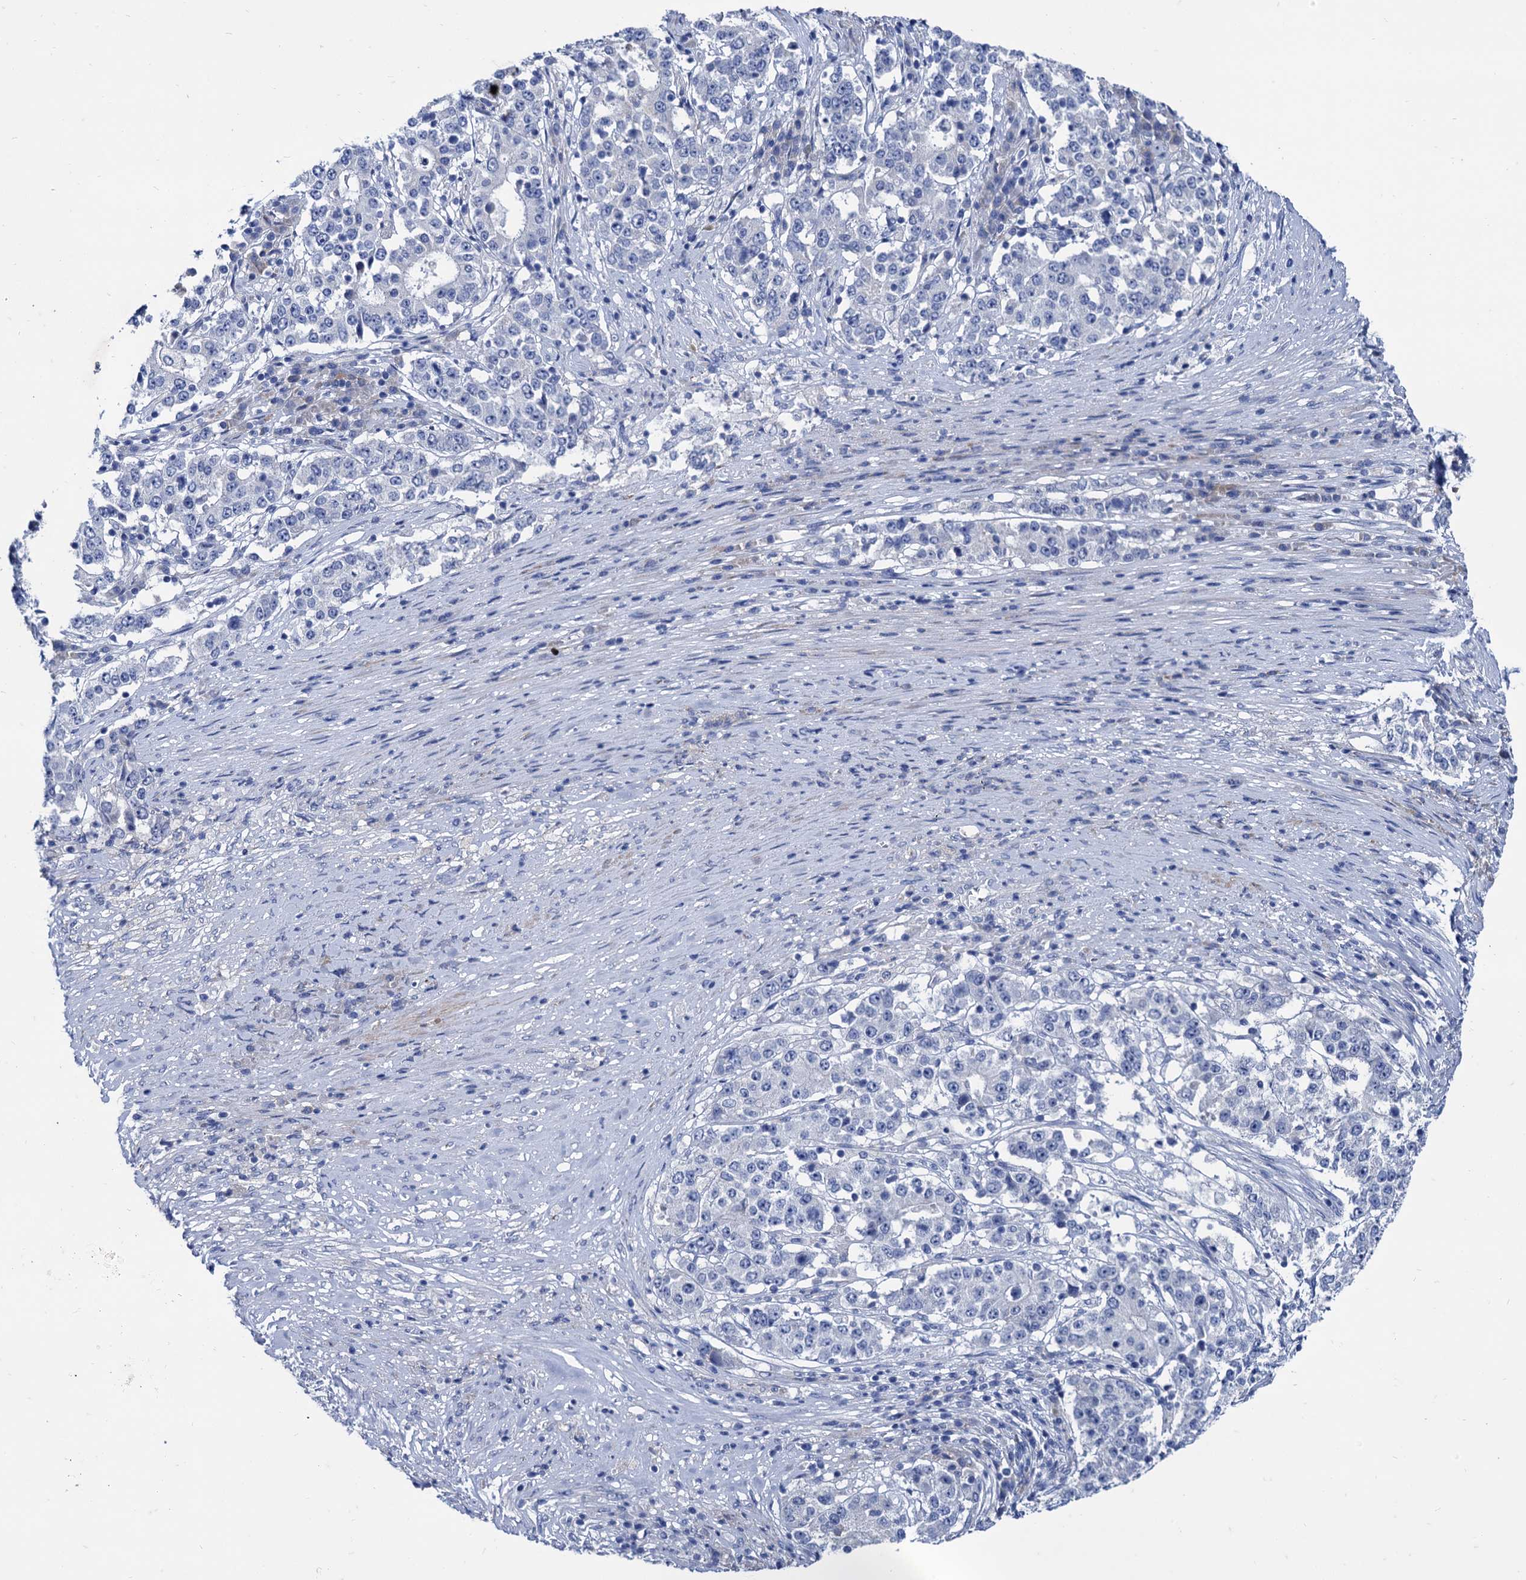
{"staining": {"intensity": "negative", "quantity": "none", "location": "none"}, "tissue": "stomach cancer", "cell_type": "Tumor cells", "image_type": "cancer", "snomed": [{"axis": "morphology", "description": "Adenocarcinoma, NOS"}, {"axis": "topography", "description": "Stomach"}], "caption": "The immunohistochemistry histopathology image has no significant staining in tumor cells of stomach cancer tissue. (Stains: DAB (3,3'-diaminobenzidine) immunohistochemistry with hematoxylin counter stain, Microscopy: brightfield microscopy at high magnification).", "gene": "FOXR2", "patient": {"sex": "male", "age": 59}}